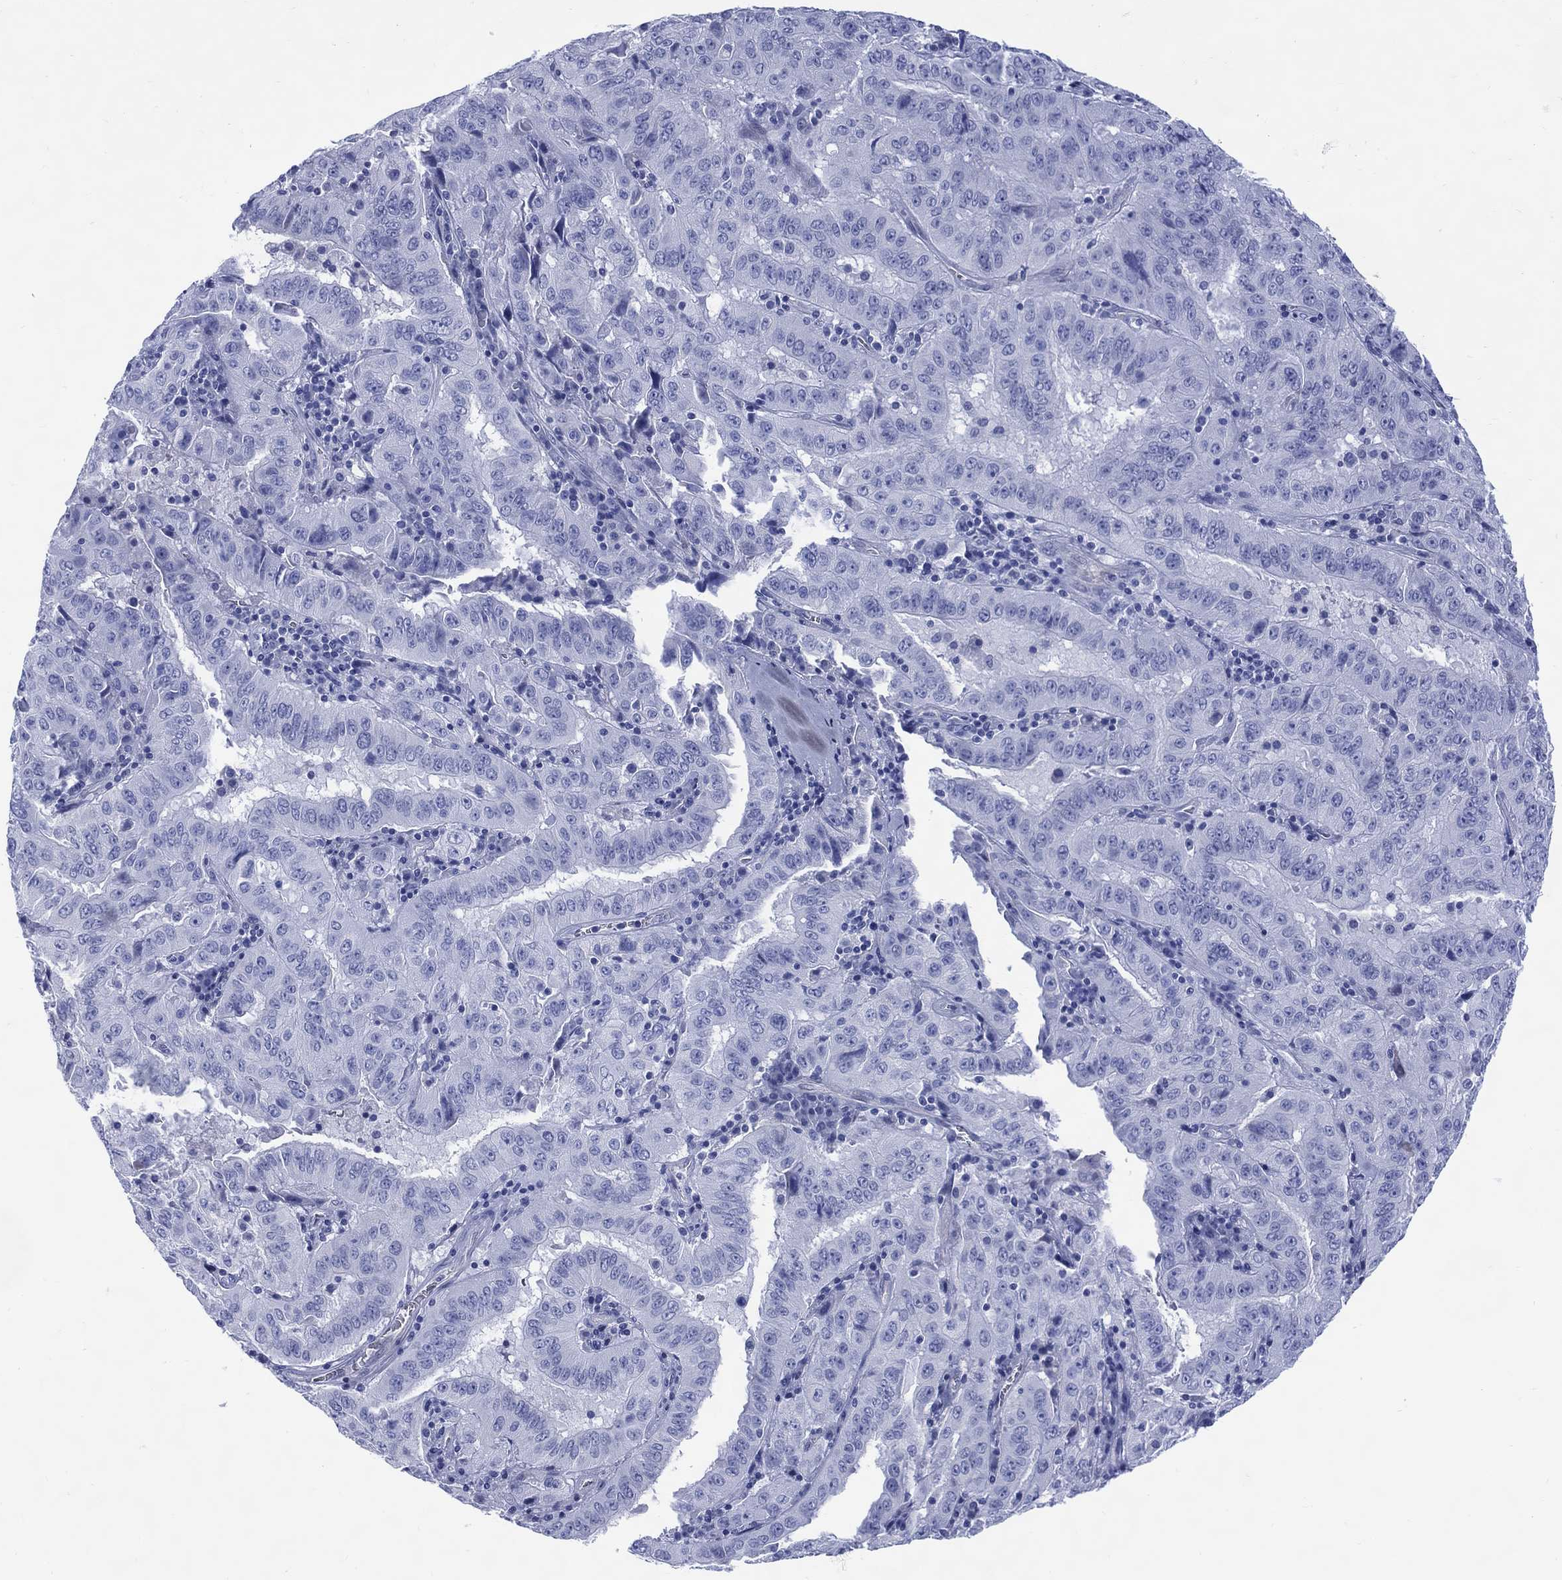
{"staining": {"intensity": "negative", "quantity": "none", "location": "none"}, "tissue": "pancreatic cancer", "cell_type": "Tumor cells", "image_type": "cancer", "snomed": [{"axis": "morphology", "description": "Adenocarcinoma, NOS"}, {"axis": "topography", "description": "Pancreas"}], "caption": "A high-resolution image shows immunohistochemistry staining of pancreatic cancer, which reveals no significant staining in tumor cells.", "gene": "LRRD1", "patient": {"sex": "male", "age": 63}}